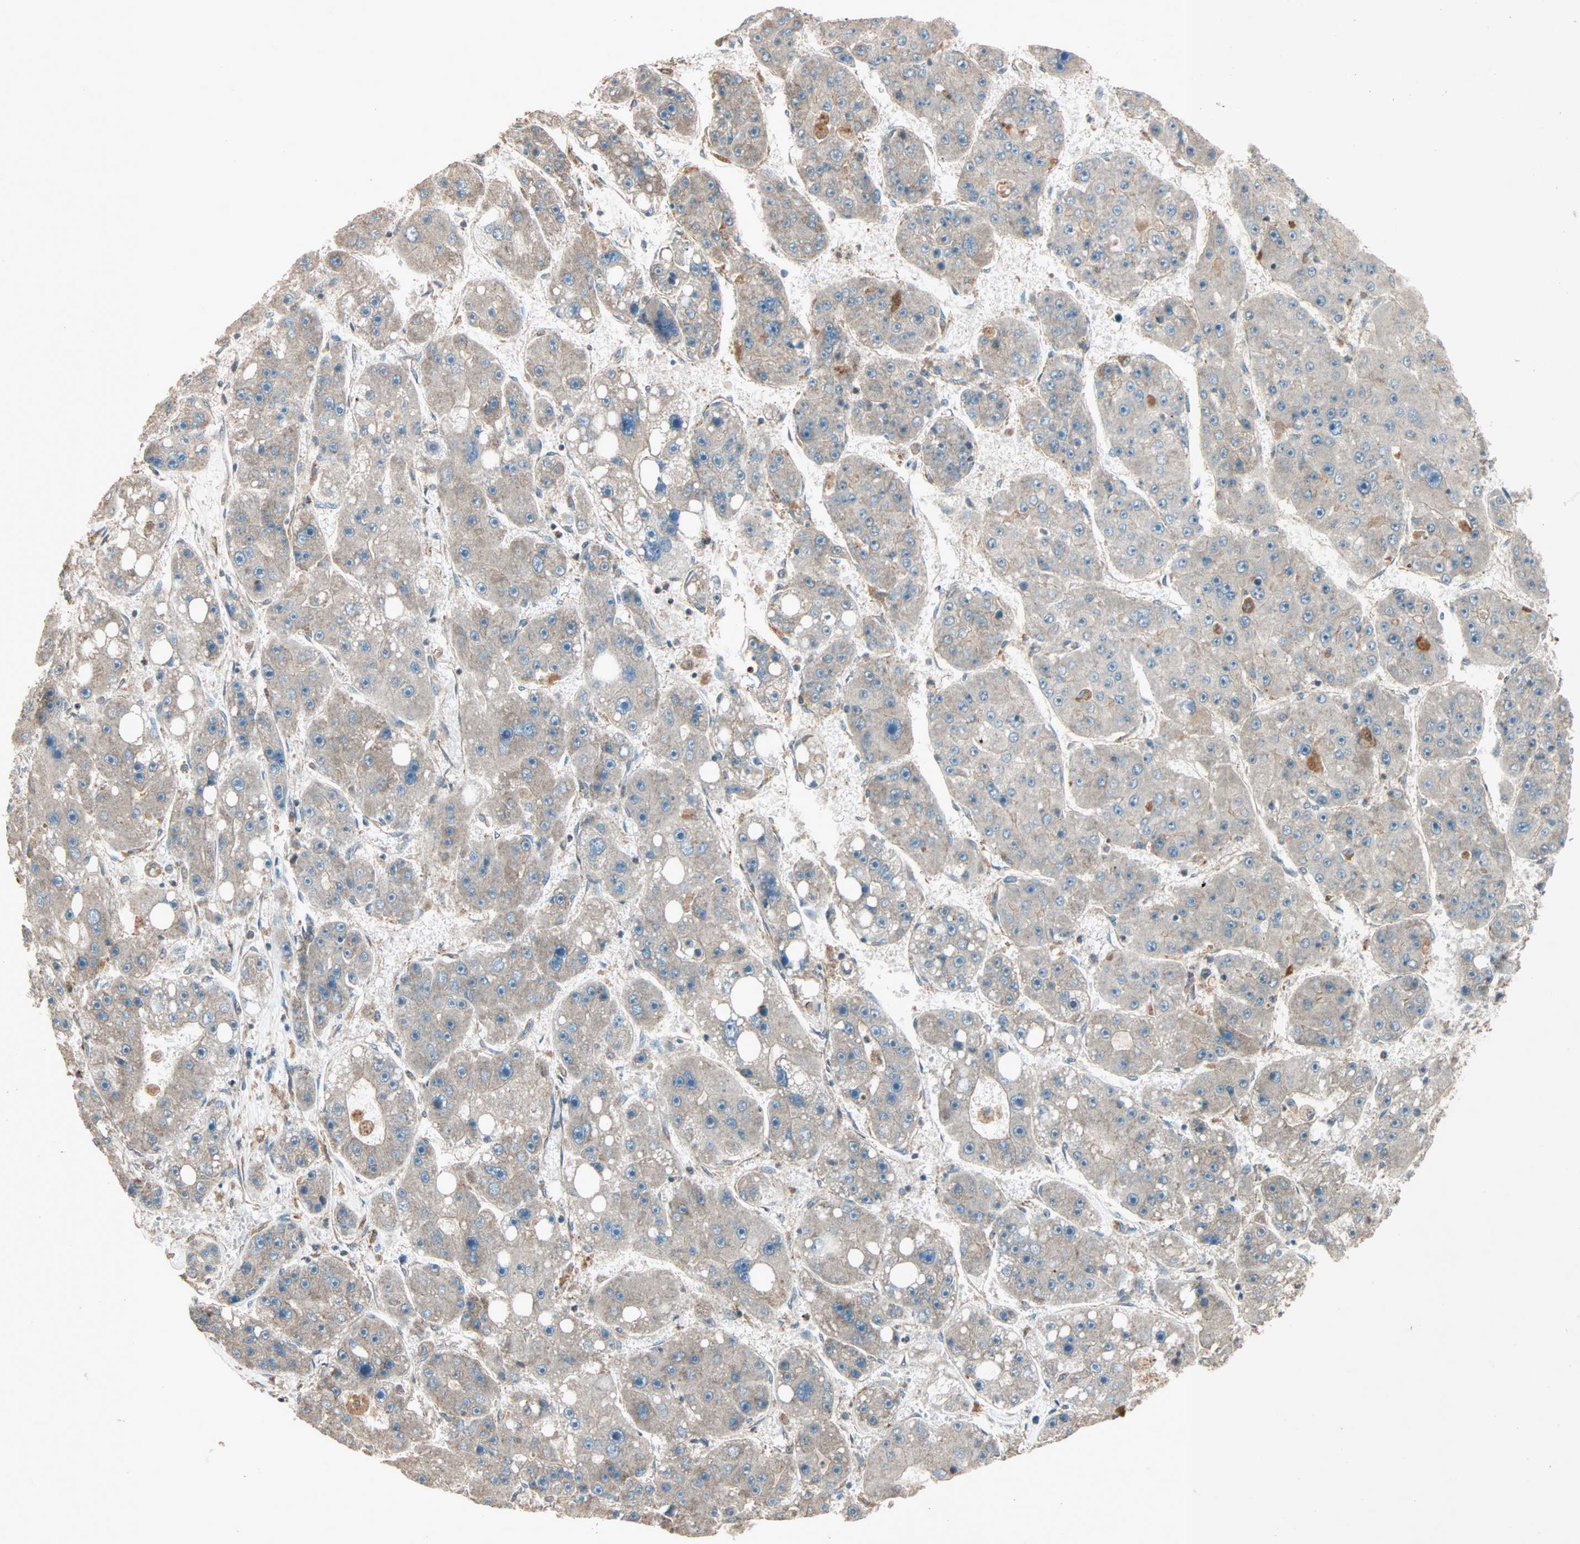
{"staining": {"intensity": "moderate", "quantity": "<25%", "location": "cytoplasmic/membranous"}, "tissue": "liver cancer", "cell_type": "Tumor cells", "image_type": "cancer", "snomed": [{"axis": "morphology", "description": "Carcinoma, Hepatocellular, NOS"}, {"axis": "topography", "description": "Liver"}], "caption": "This is an image of IHC staining of liver cancer (hepatocellular carcinoma), which shows moderate positivity in the cytoplasmic/membranous of tumor cells.", "gene": "MAP3K21", "patient": {"sex": "female", "age": 61}}